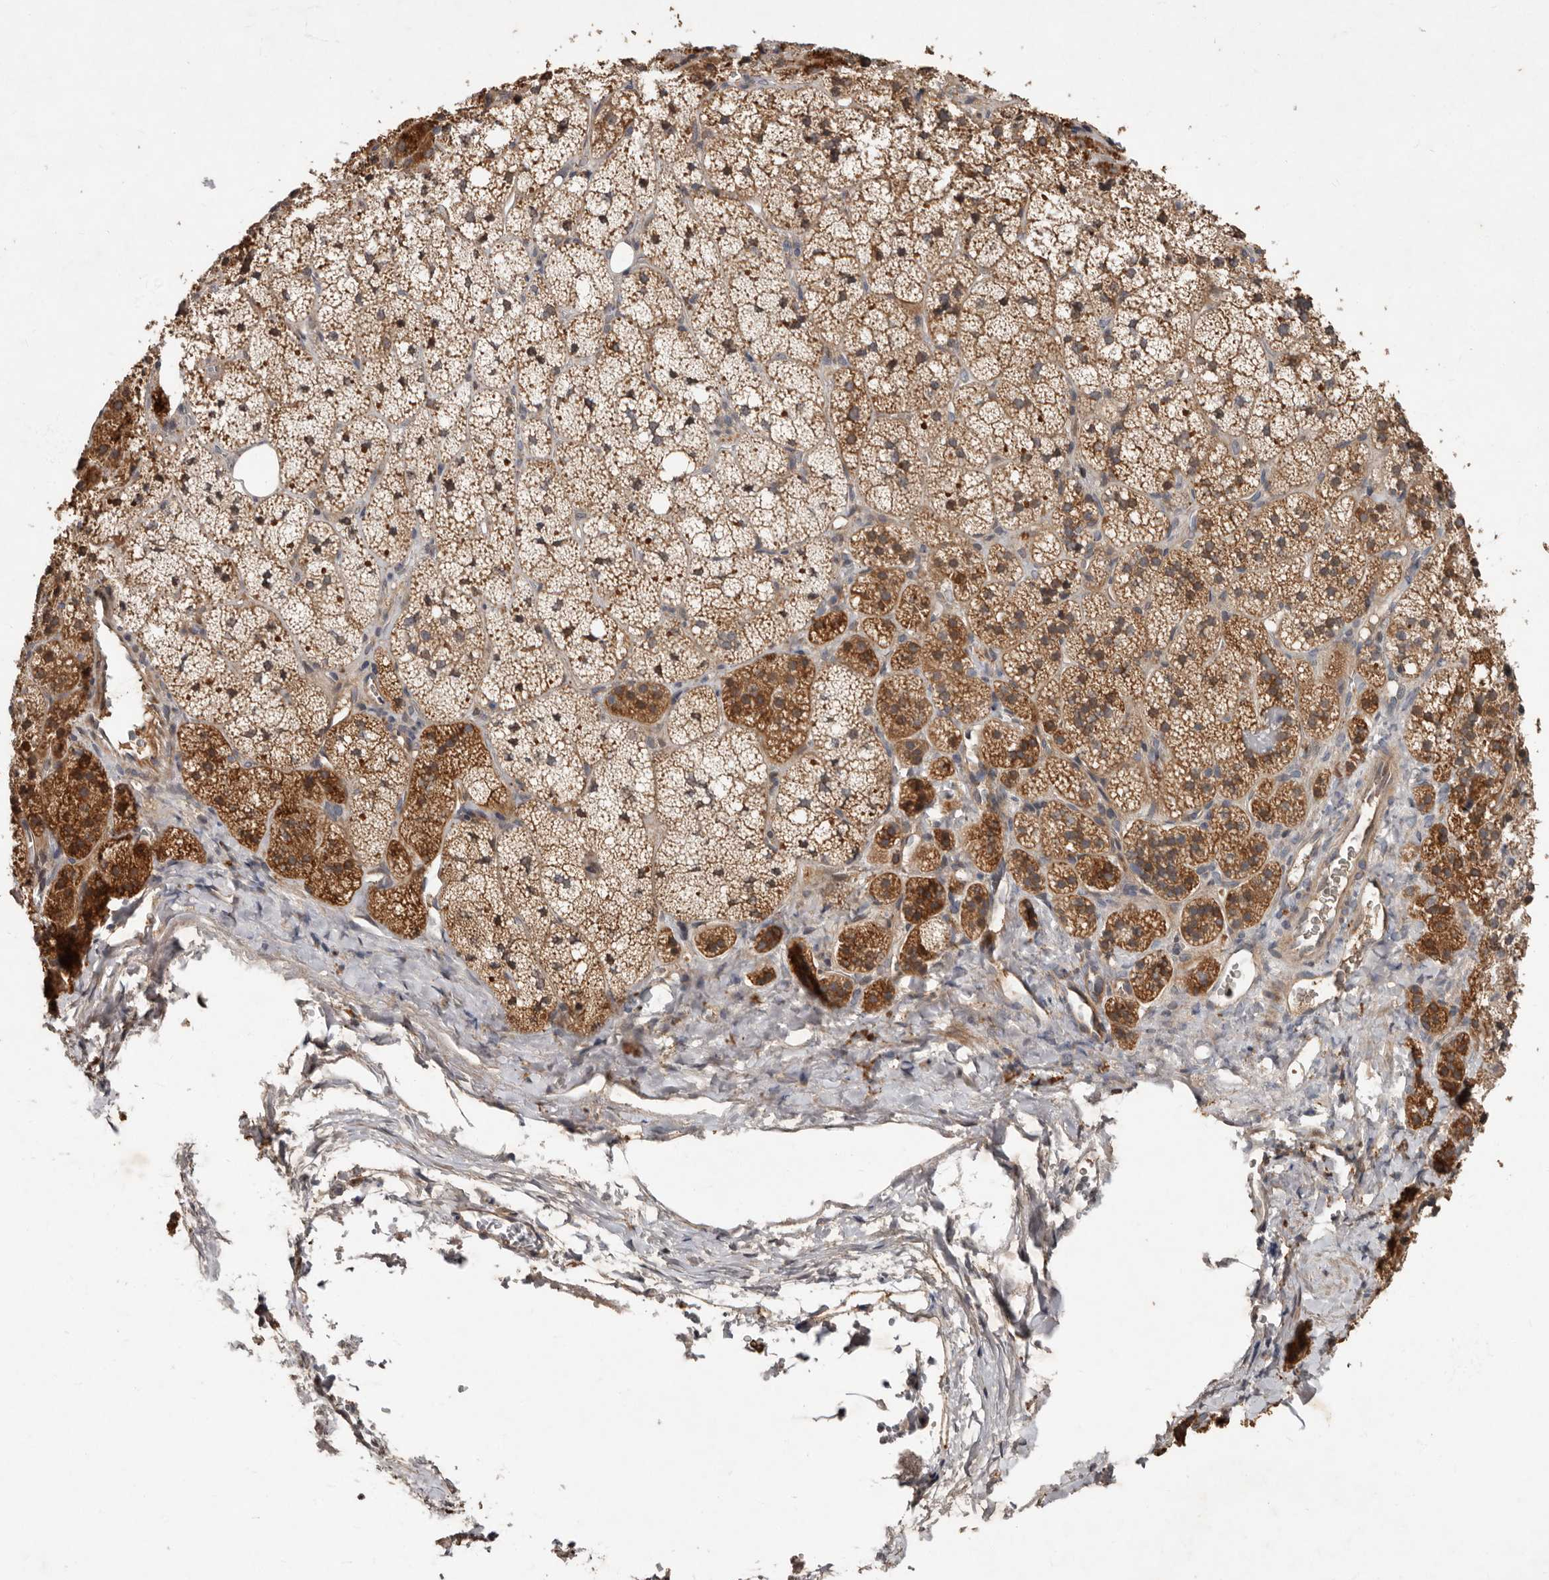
{"staining": {"intensity": "moderate", "quantity": ">75%", "location": "cytoplasmic/membranous"}, "tissue": "adrenal gland", "cell_type": "Glandular cells", "image_type": "normal", "snomed": [{"axis": "morphology", "description": "Normal tissue, NOS"}, {"axis": "topography", "description": "Adrenal gland"}], "caption": "Immunohistochemistry histopathology image of unremarkable adrenal gland: adrenal gland stained using immunohistochemistry (IHC) reveals medium levels of moderate protein expression localized specifically in the cytoplasmic/membranous of glandular cells, appearing as a cytoplasmic/membranous brown color.", "gene": "KIF26B", "patient": {"sex": "female", "age": 44}}